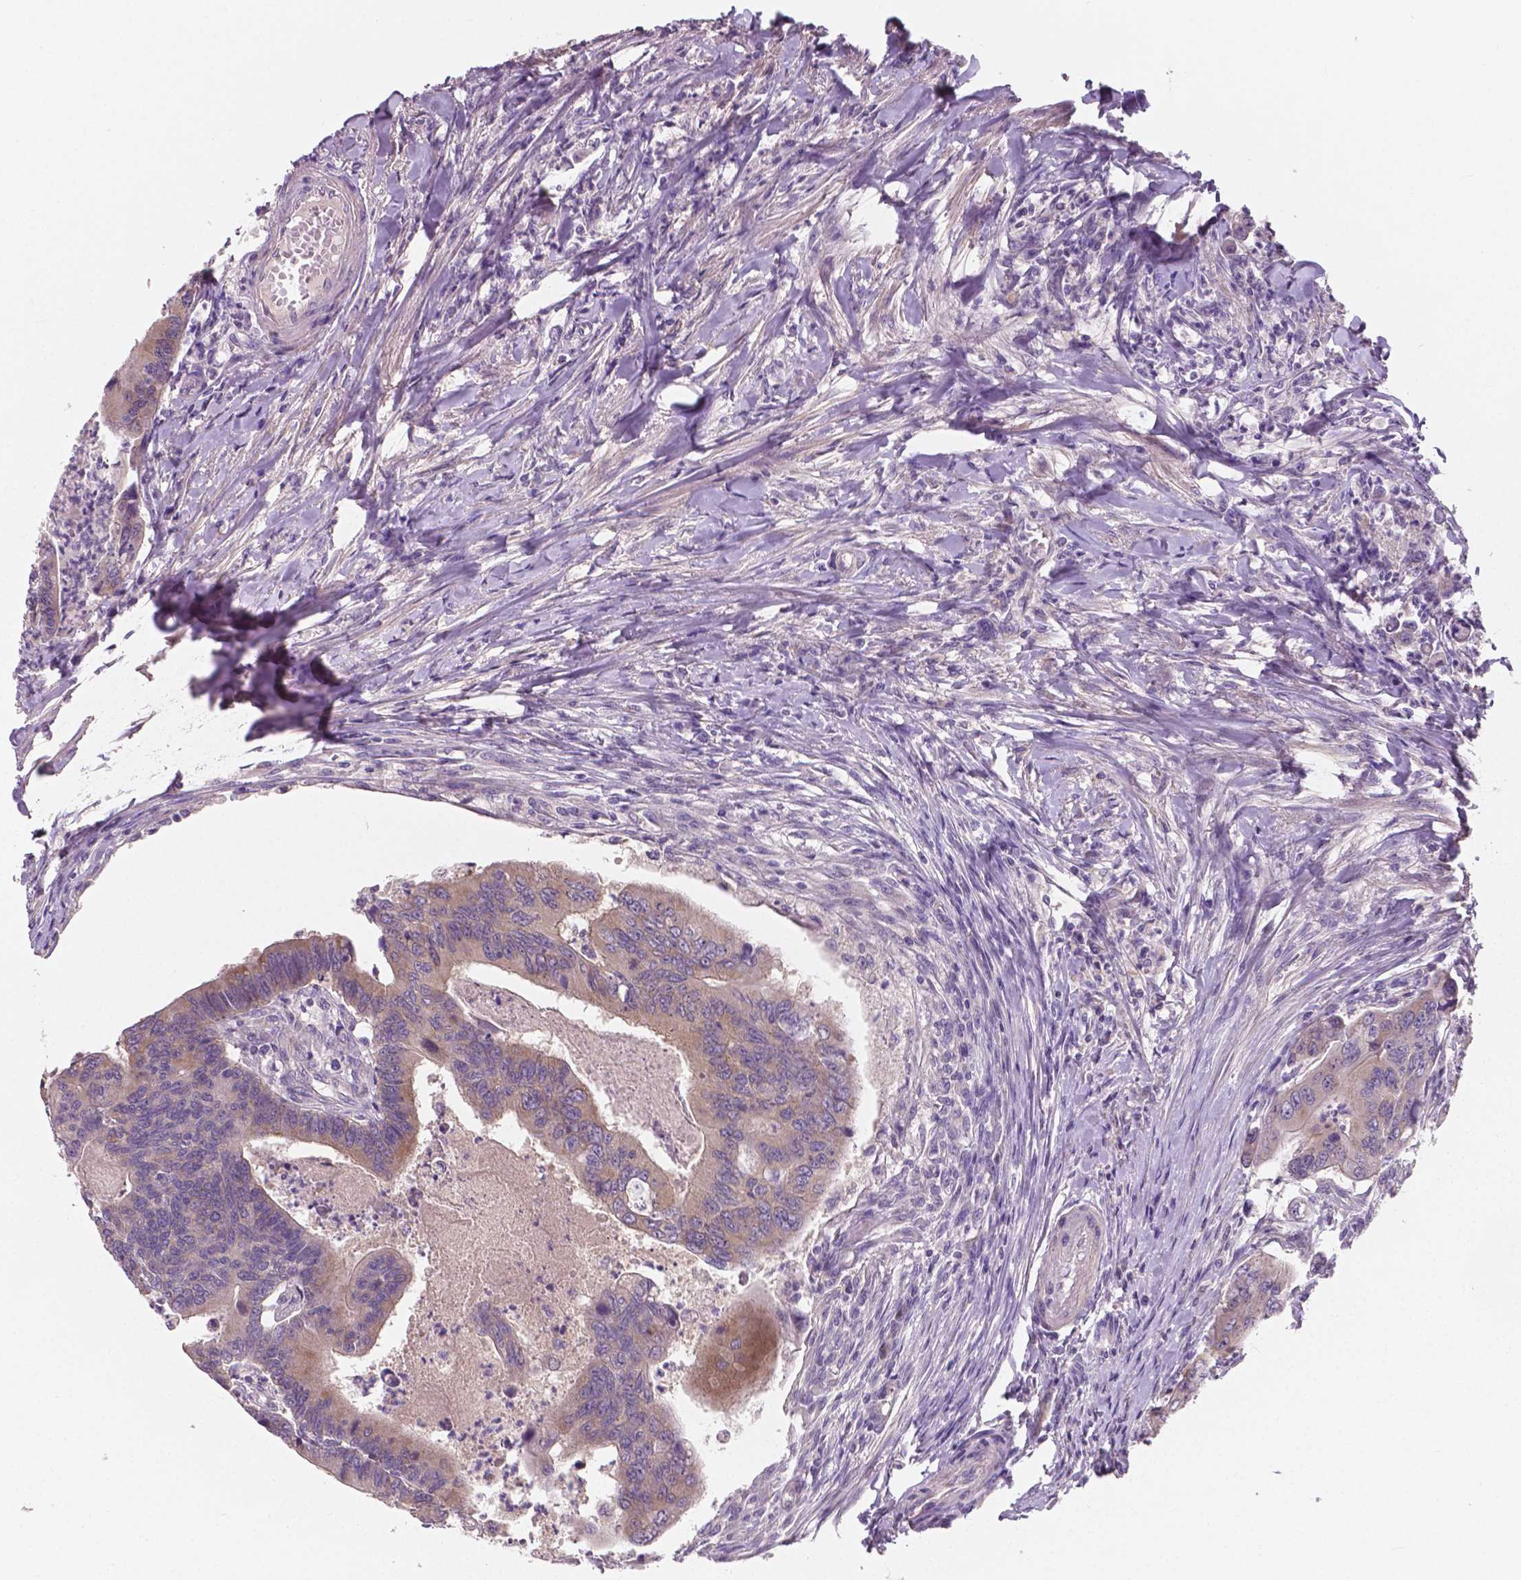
{"staining": {"intensity": "weak", "quantity": "25%-75%", "location": "cytoplasmic/membranous"}, "tissue": "colorectal cancer", "cell_type": "Tumor cells", "image_type": "cancer", "snomed": [{"axis": "morphology", "description": "Adenocarcinoma, NOS"}, {"axis": "topography", "description": "Colon"}], "caption": "Approximately 25%-75% of tumor cells in human colorectal cancer reveal weak cytoplasmic/membranous protein expression as visualized by brown immunohistochemical staining.", "gene": "LSM14B", "patient": {"sex": "female", "age": 67}}